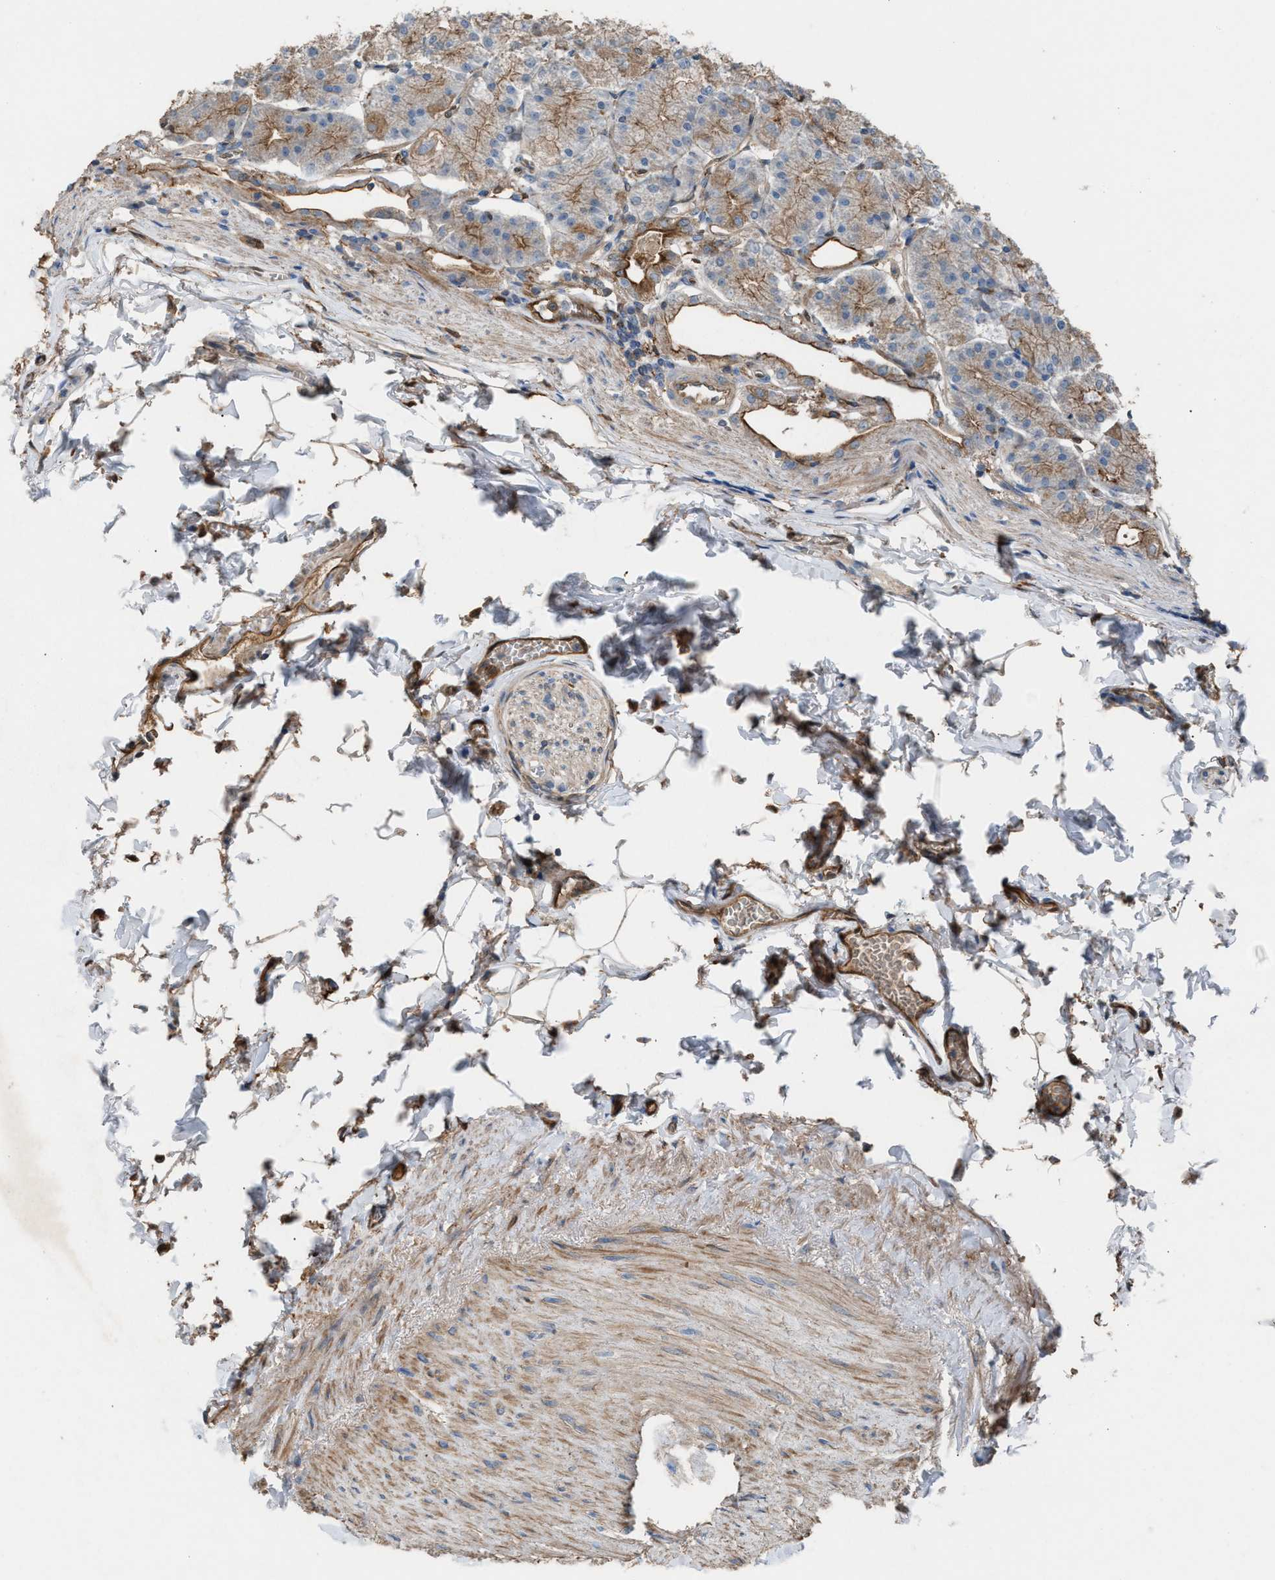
{"staining": {"intensity": "weak", "quantity": ">75%", "location": "cytoplasmic/membranous"}, "tissue": "stomach", "cell_type": "Glandular cells", "image_type": "normal", "snomed": [{"axis": "morphology", "description": "Normal tissue, NOS"}, {"axis": "topography", "description": "Stomach, lower"}], "caption": "A micrograph of stomach stained for a protein shows weak cytoplasmic/membranous brown staining in glandular cells.", "gene": "TPK1", "patient": {"sex": "male", "age": 71}}